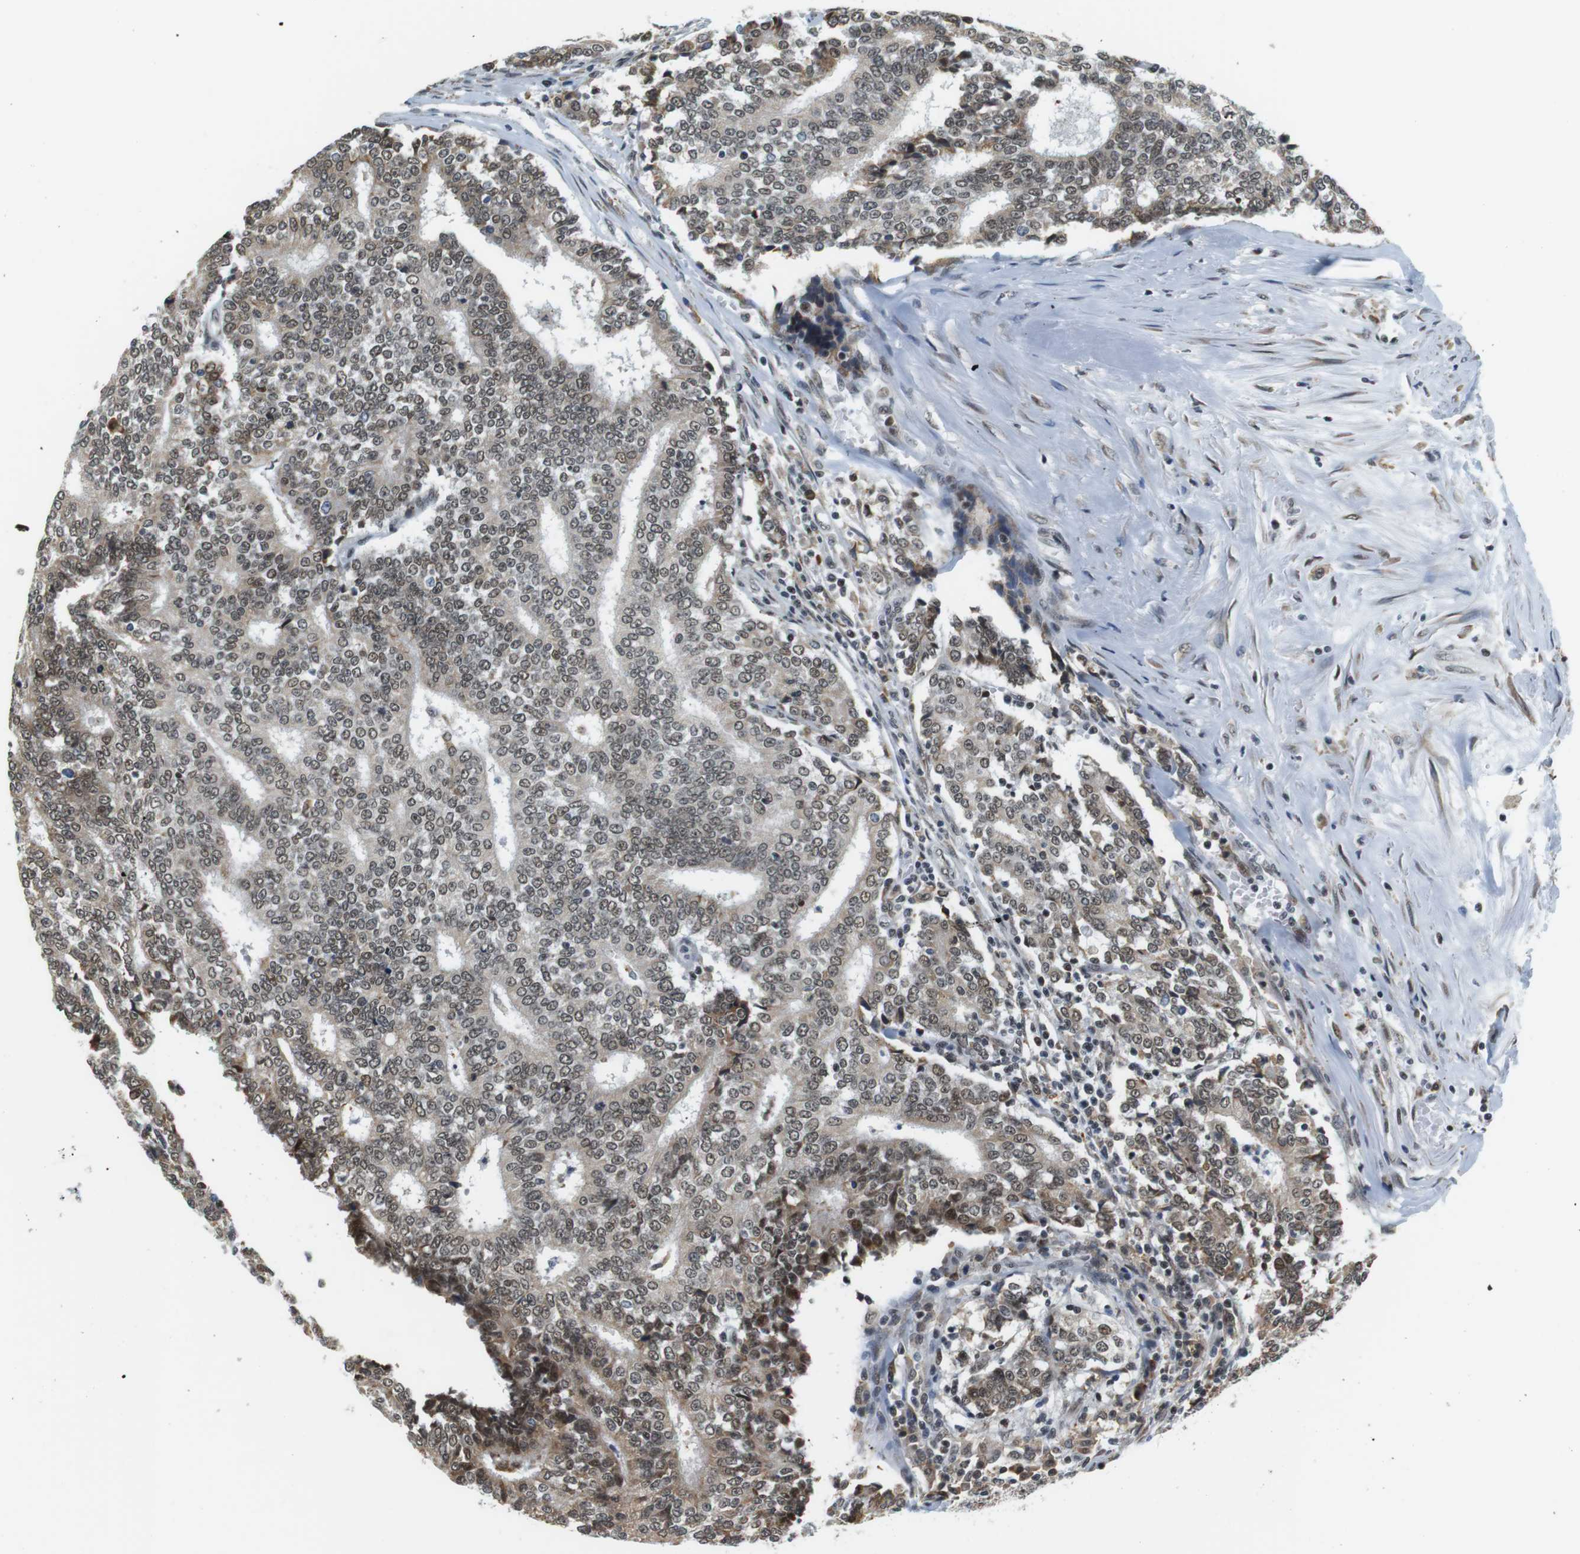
{"staining": {"intensity": "weak", "quantity": ">75%", "location": "nuclear"}, "tissue": "prostate cancer", "cell_type": "Tumor cells", "image_type": "cancer", "snomed": [{"axis": "morphology", "description": "Normal tissue, NOS"}, {"axis": "morphology", "description": "Adenocarcinoma, High grade"}, {"axis": "topography", "description": "Prostate"}, {"axis": "topography", "description": "Seminal veicle"}], "caption": "DAB (3,3'-diaminobenzidine) immunohistochemical staining of human adenocarcinoma (high-grade) (prostate) shows weak nuclear protein expression in approximately >75% of tumor cells. (DAB (3,3'-diaminobenzidine) = brown stain, brightfield microscopy at high magnification).", "gene": "RNF38", "patient": {"sex": "male", "age": 55}}